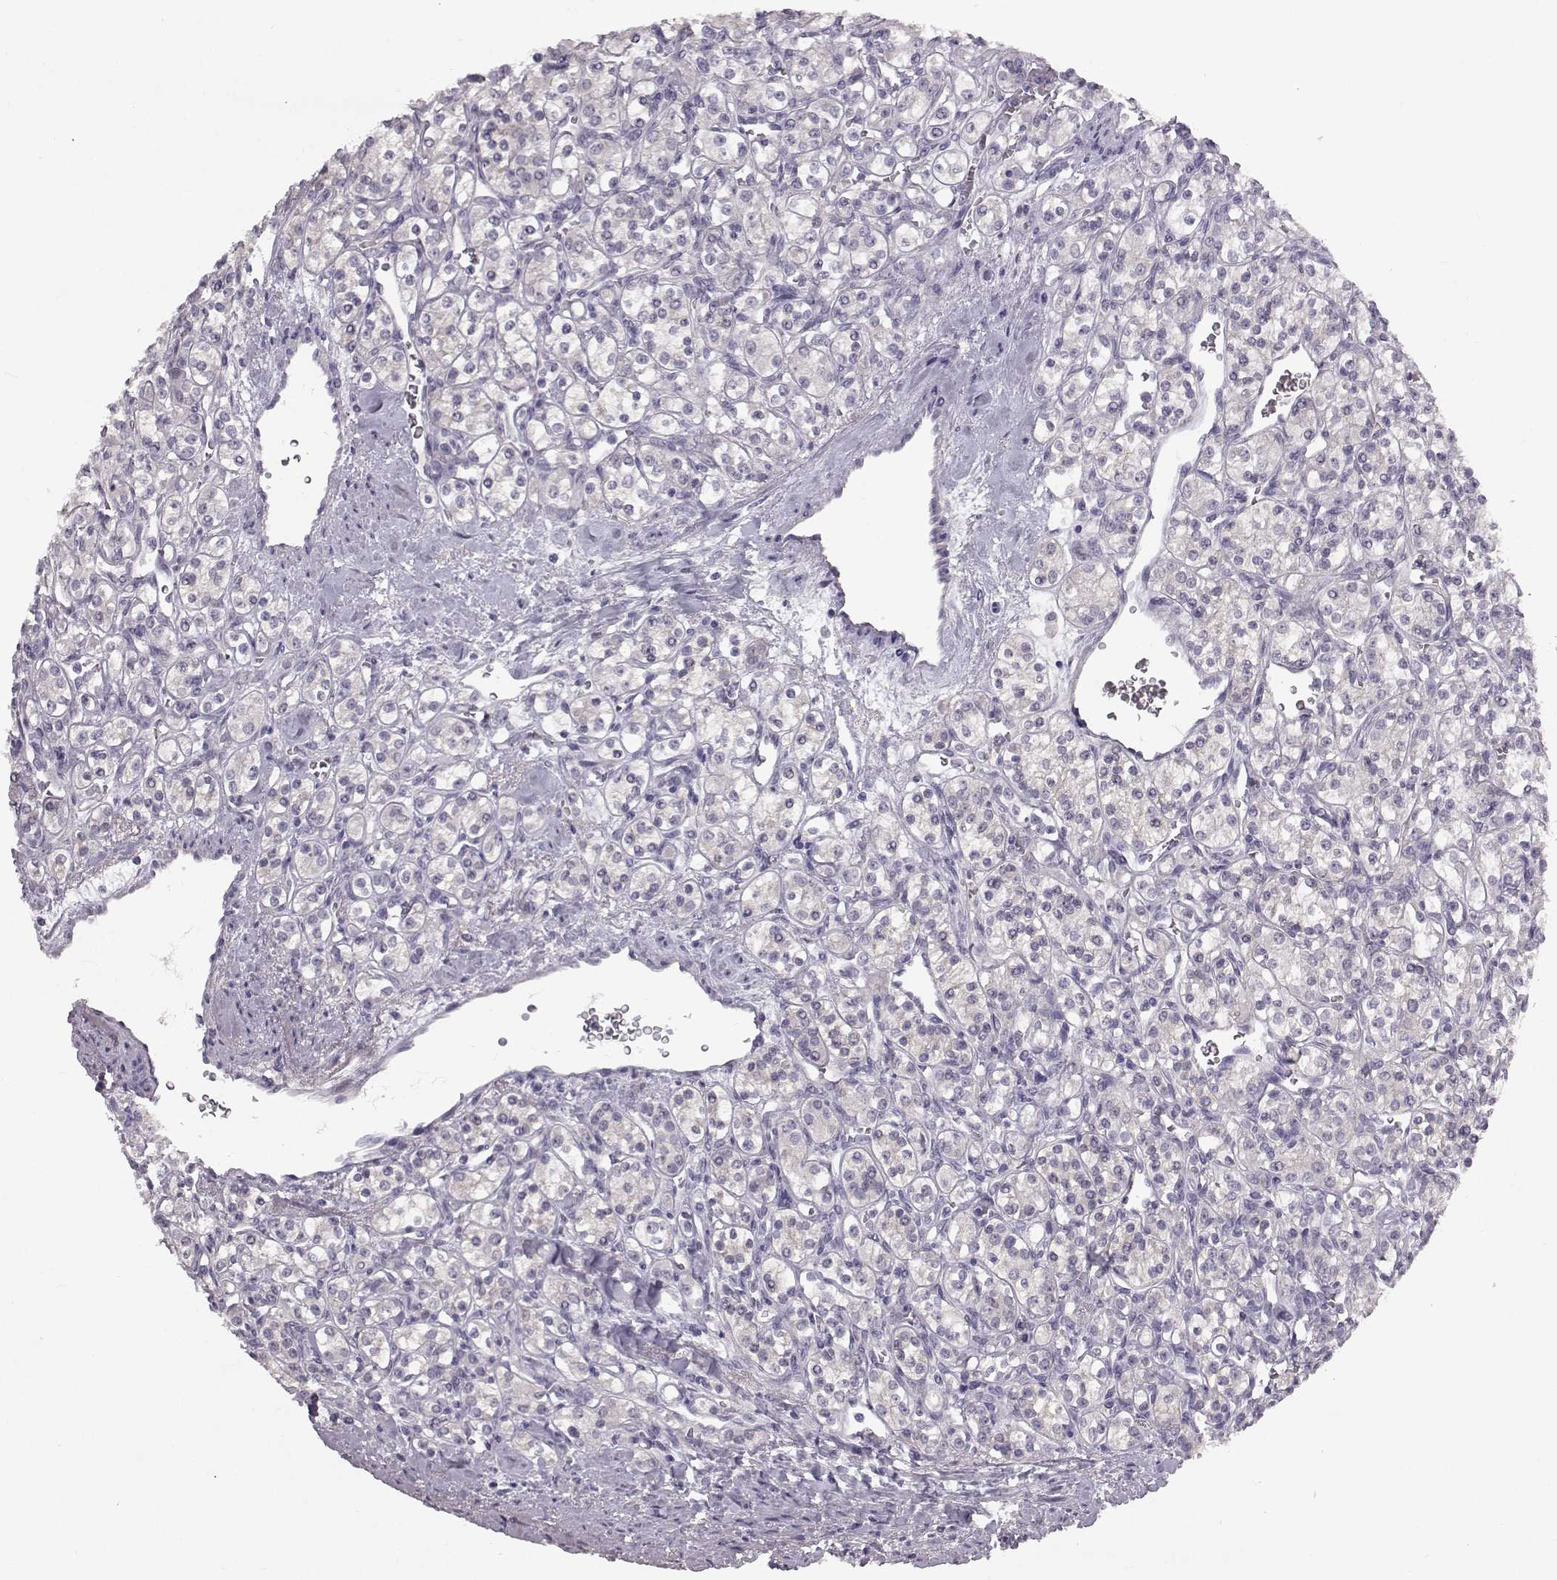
{"staining": {"intensity": "negative", "quantity": "none", "location": "none"}, "tissue": "renal cancer", "cell_type": "Tumor cells", "image_type": "cancer", "snomed": [{"axis": "morphology", "description": "Adenocarcinoma, NOS"}, {"axis": "topography", "description": "Kidney"}], "caption": "This is an immunohistochemistry photomicrograph of human renal adenocarcinoma. There is no staining in tumor cells.", "gene": "SPAG17", "patient": {"sex": "male", "age": 77}}